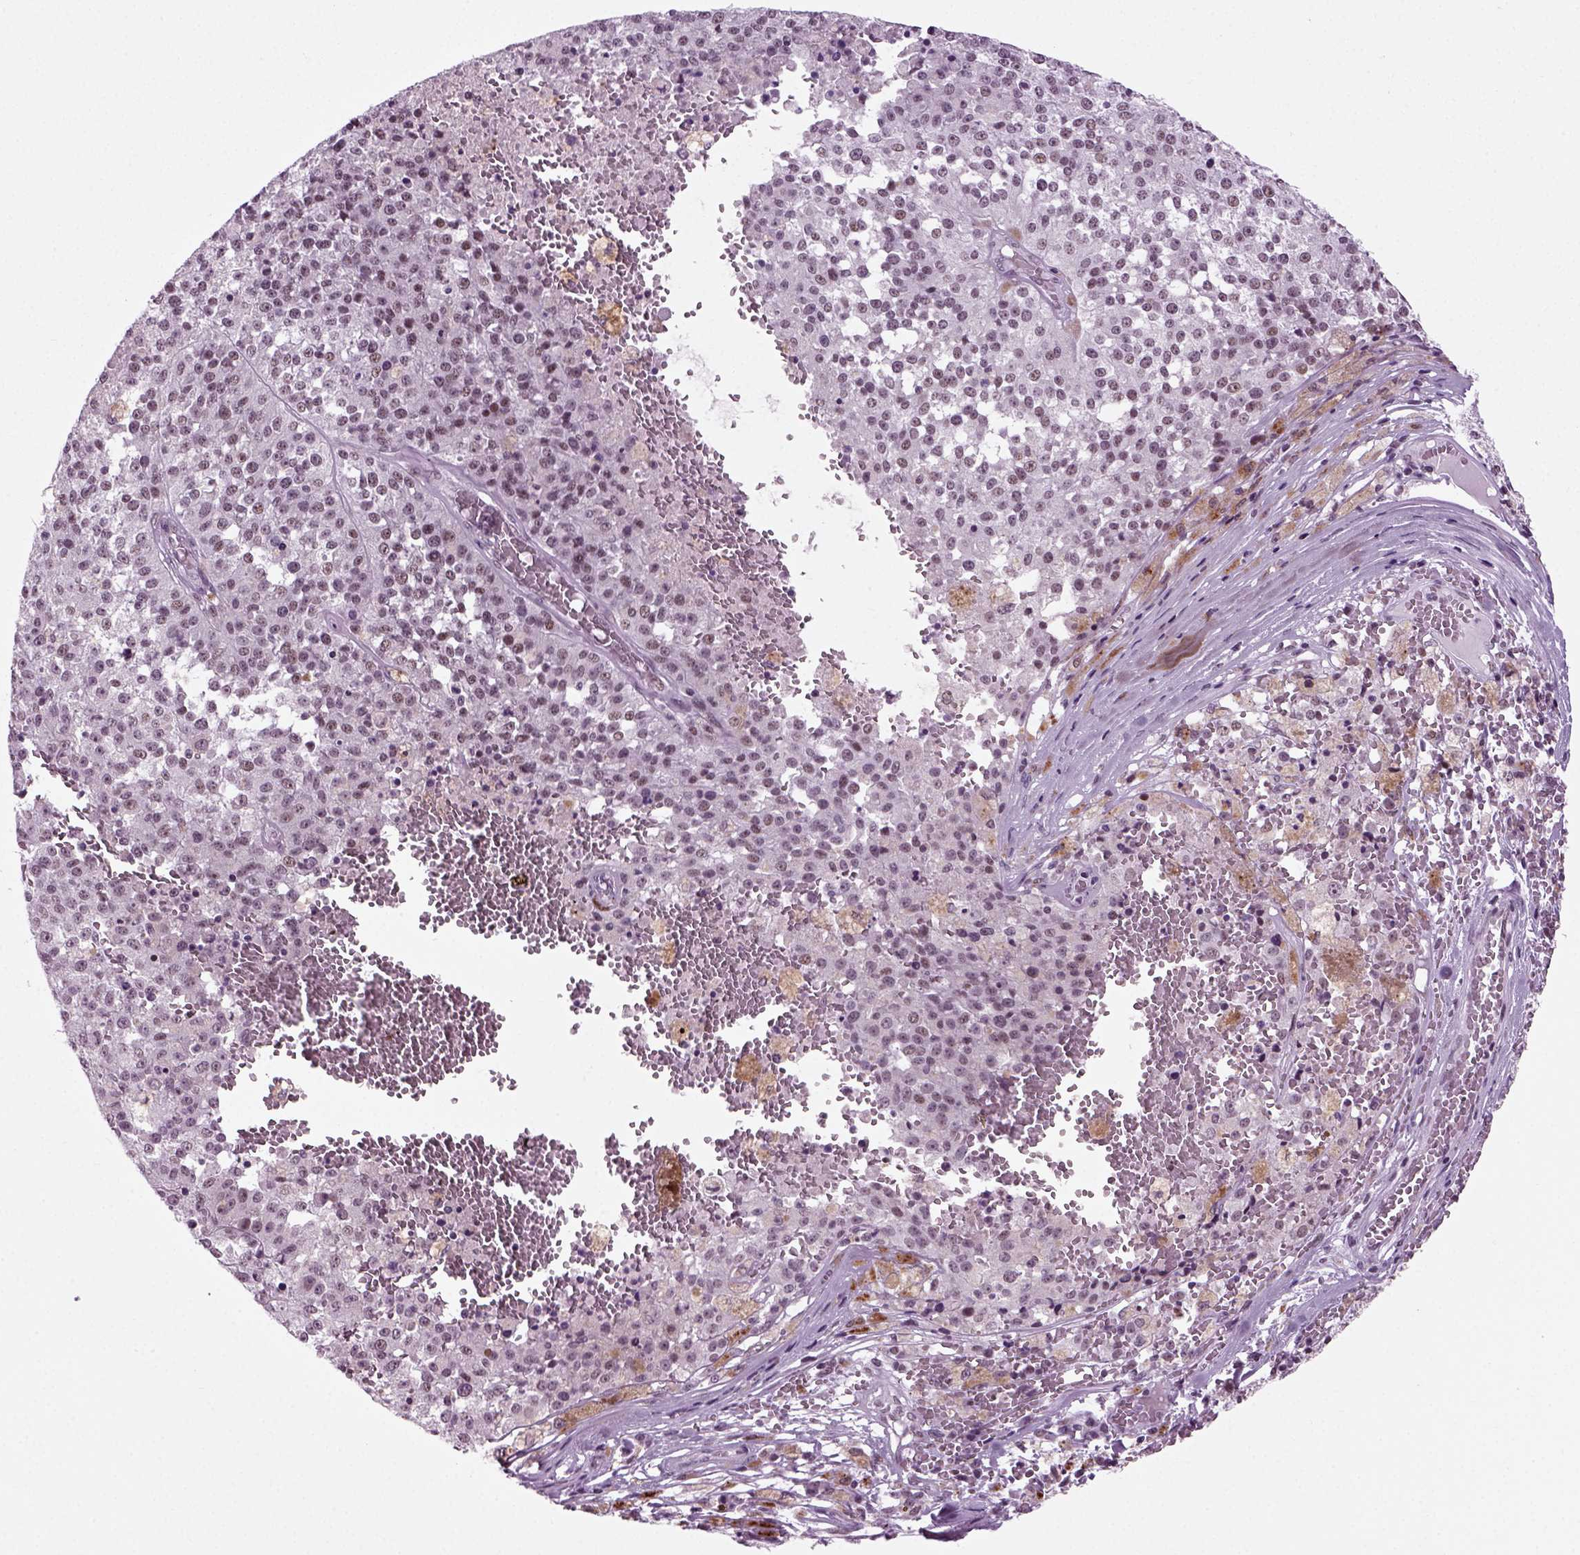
{"staining": {"intensity": "weak", "quantity": "<25%", "location": "nuclear"}, "tissue": "melanoma", "cell_type": "Tumor cells", "image_type": "cancer", "snomed": [{"axis": "morphology", "description": "Malignant melanoma, Metastatic site"}, {"axis": "topography", "description": "Lymph node"}], "caption": "This is an IHC photomicrograph of human malignant melanoma (metastatic site). There is no expression in tumor cells.", "gene": "RCOR3", "patient": {"sex": "female", "age": 64}}